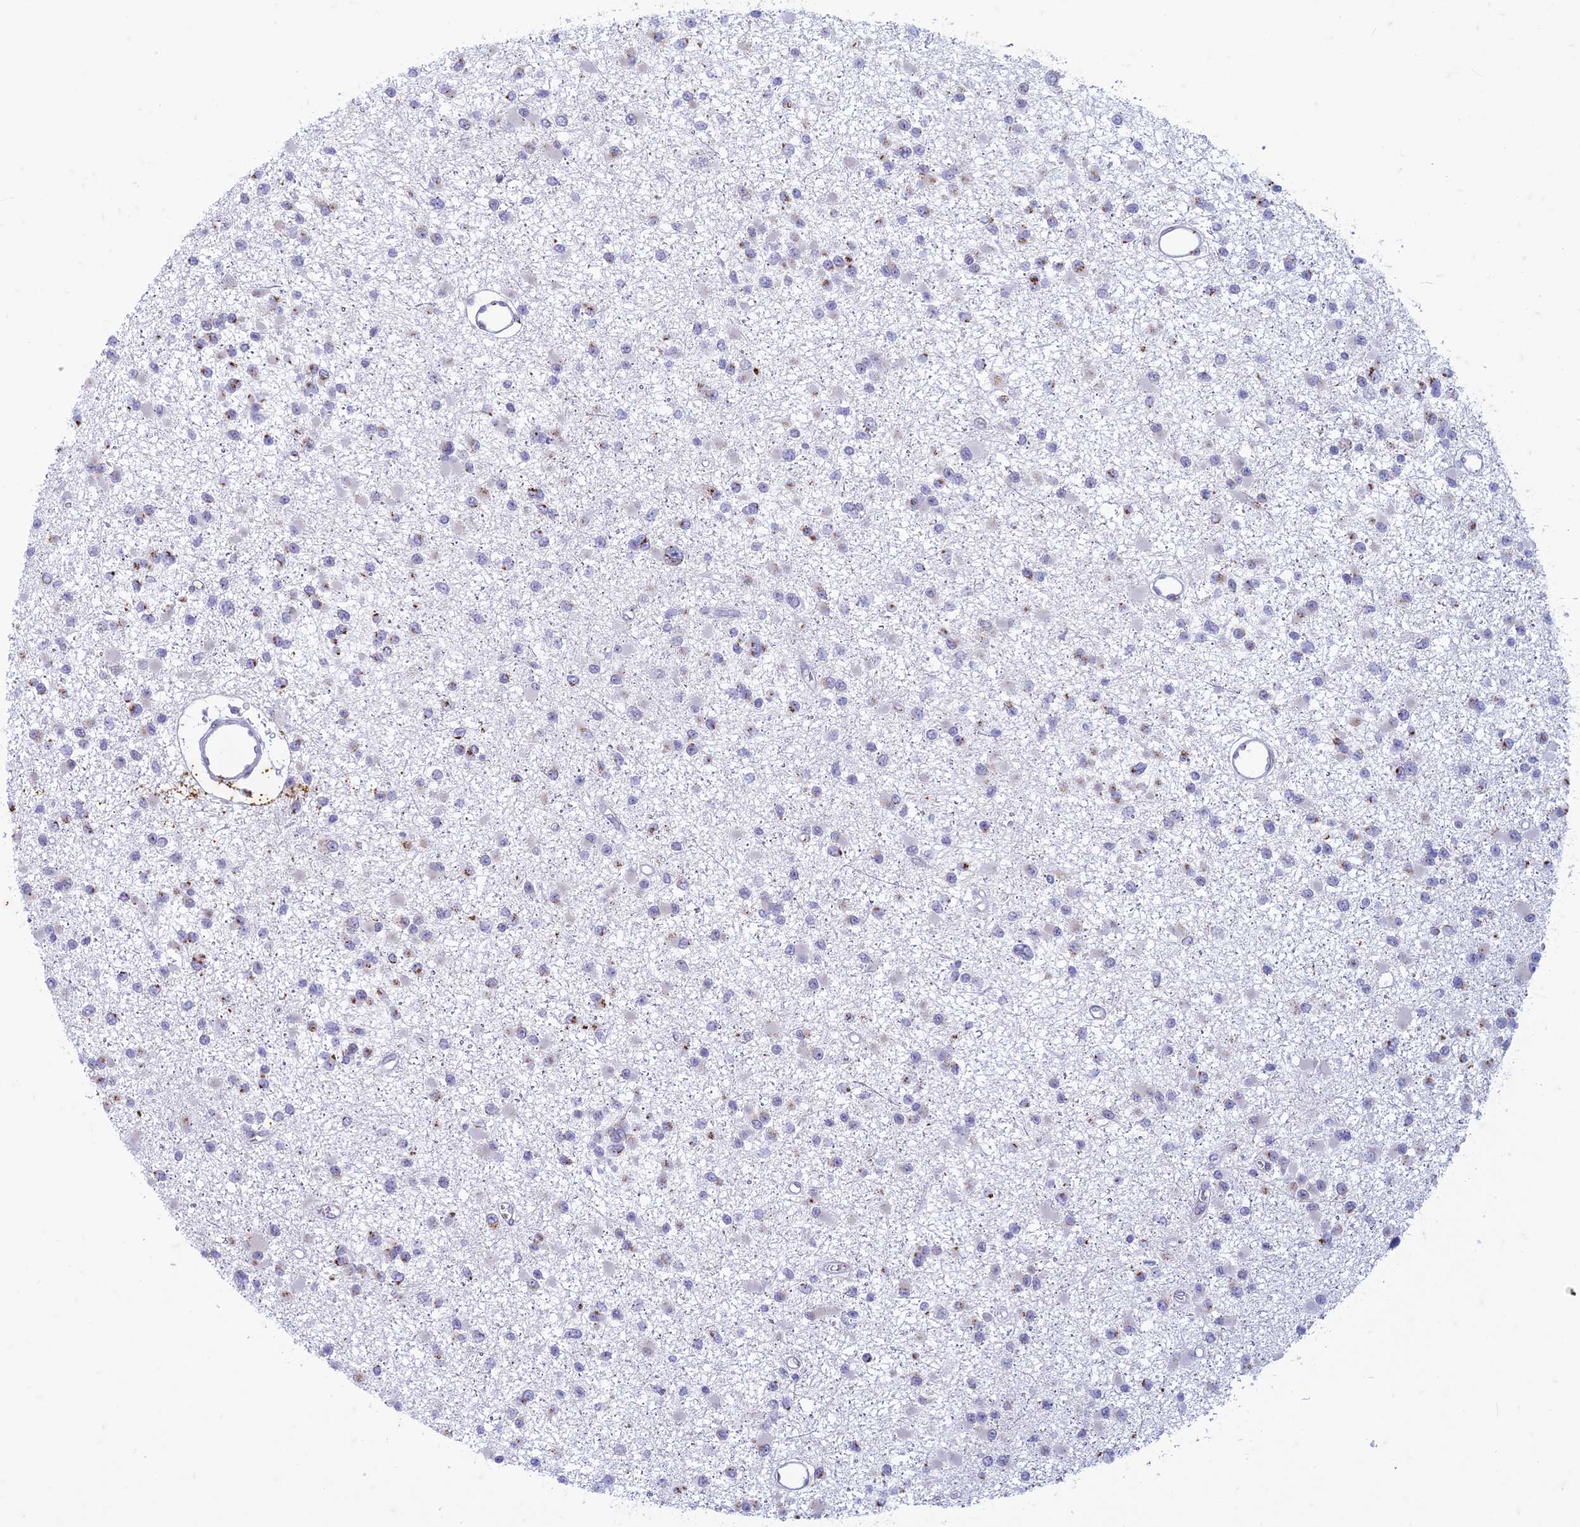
{"staining": {"intensity": "moderate", "quantity": "<25%", "location": "cytoplasmic/membranous"}, "tissue": "glioma", "cell_type": "Tumor cells", "image_type": "cancer", "snomed": [{"axis": "morphology", "description": "Glioma, malignant, Low grade"}, {"axis": "topography", "description": "Brain"}], "caption": "Low-grade glioma (malignant) was stained to show a protein in brown. There is low levels of moderate cytoplasmic/membranous staining in approximately <25% of tumor cells. (DAB = brown stain, brightfield microscopy at high magnification).", "gene": "FAM3C", "patient": {"sex": "female", "age": 22}}